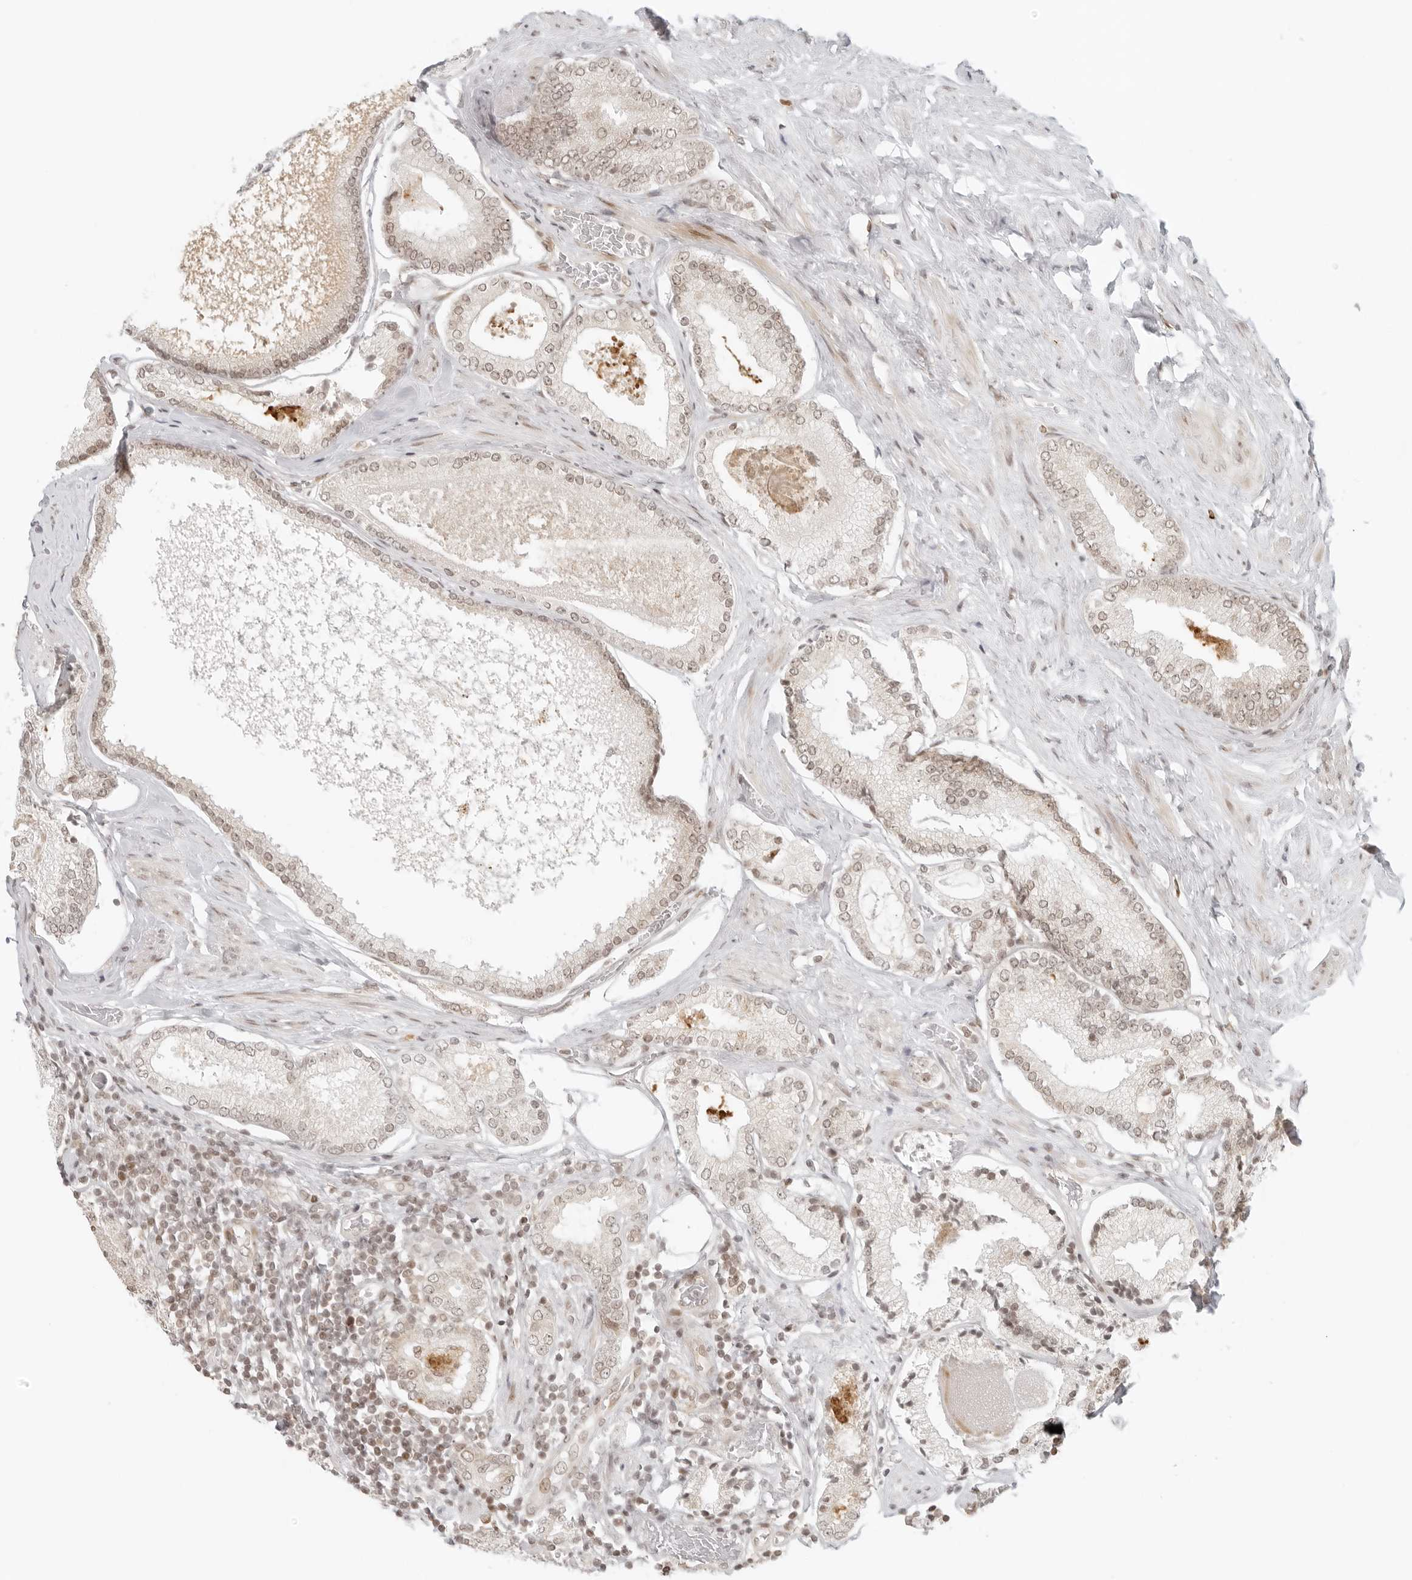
{"staining": {"intensity": "weak", "quantity": ">75%", "location": "nuclear"}, "tissue": "prostate cancer", "cell_type": "Tumor cells", "image_type": "cancer", "snomed": [{"axis": "morphology", "description": "Adenocarcinoma, Low grade"}, {"axis": "topography", "description": "Prostate"}], "caption": "Human prostate low-grade adenocarcinoma stained for a protein (brown) exhibits weak nuclear positive positivity in about >75% of tumor cells.", "gene": "ZNF407", "patient": {"sex": "male", "age": 71}}